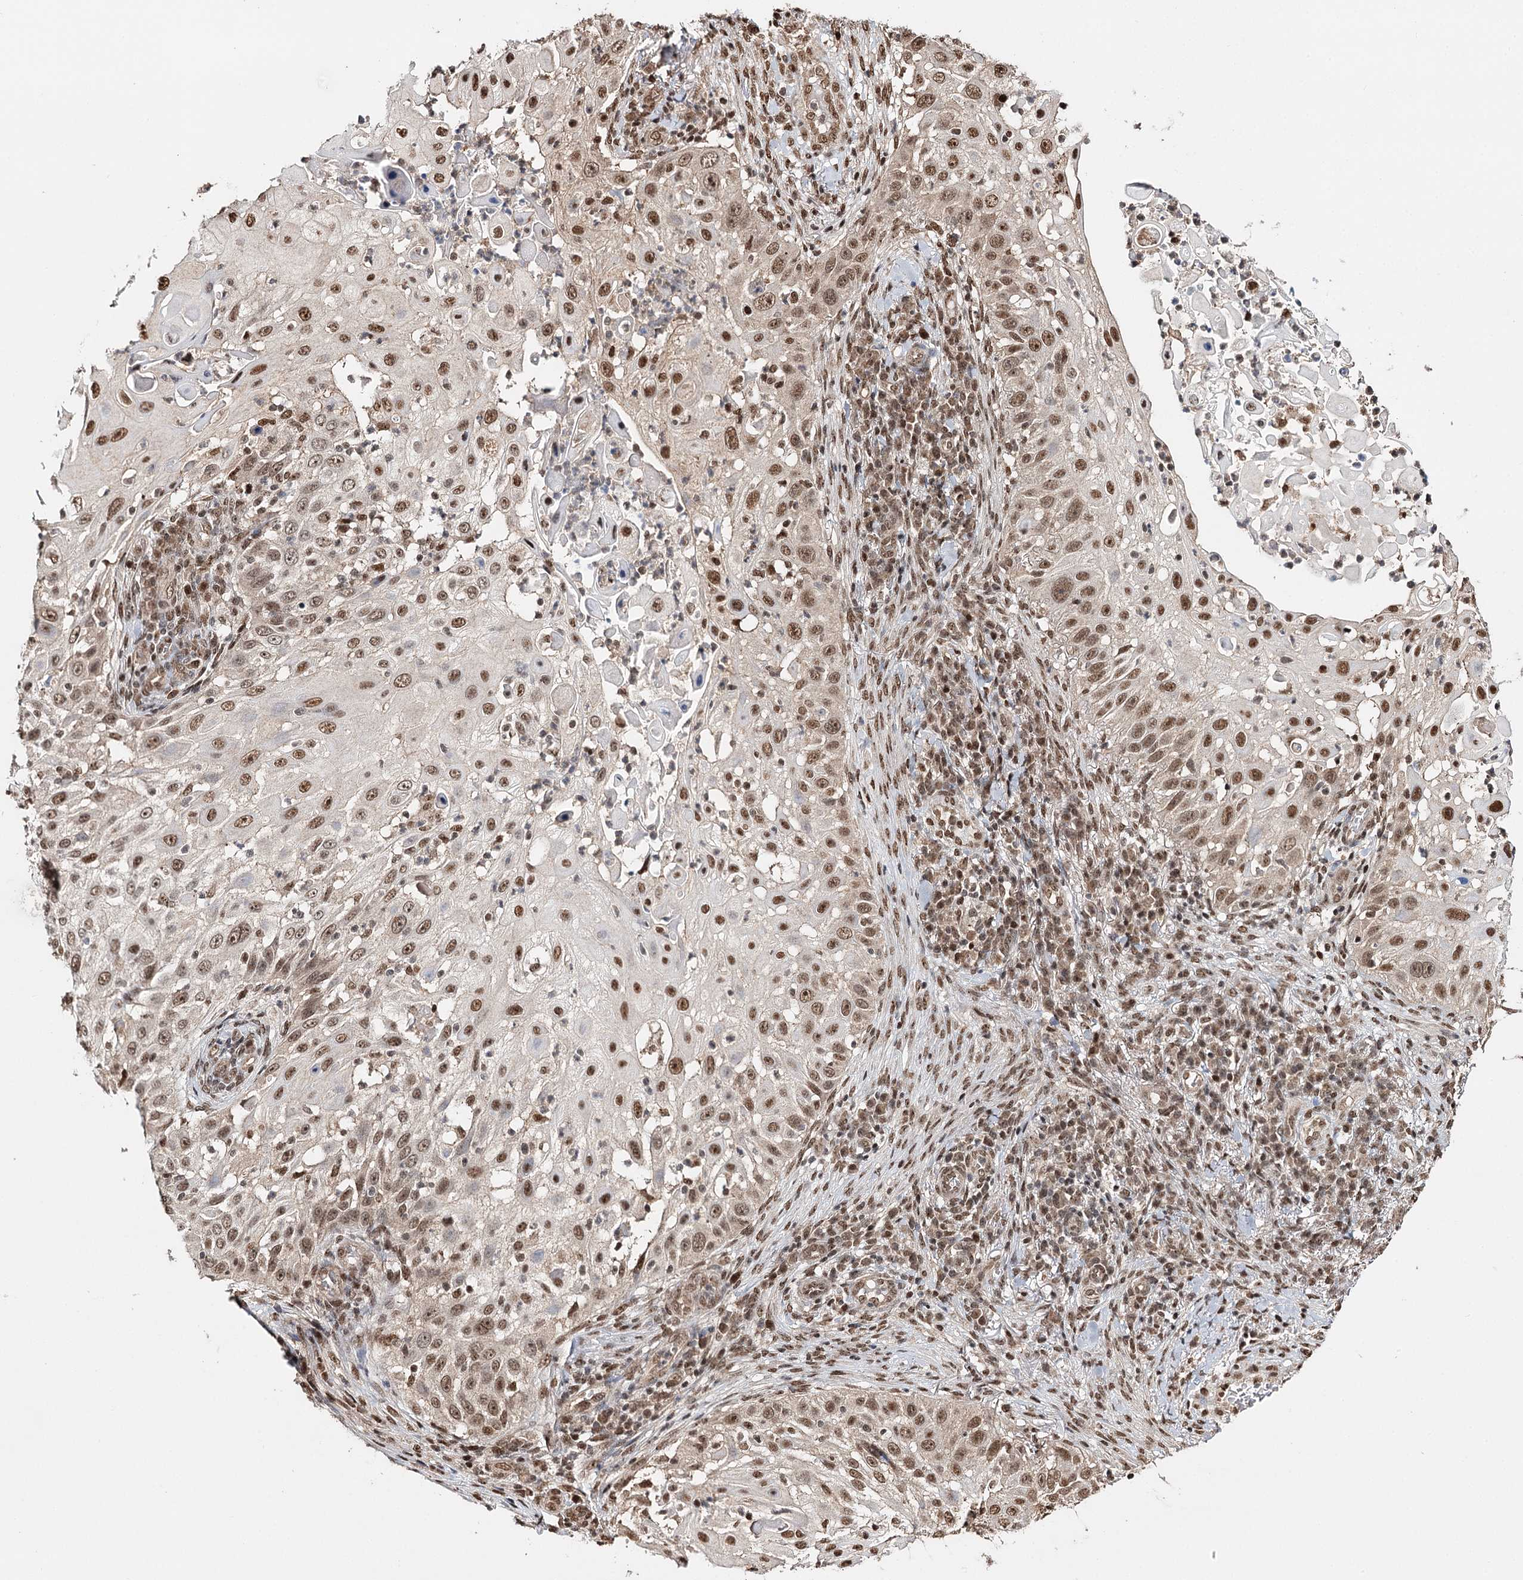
{"staining": {"intensity": "moderate", "quantity": ">75%", "location": "nuclear"}, "tissue": "skin cancer", "cell_type": "Tumor cells", "image_type": "cancer", "snomed": [{"axis": "morphology", "description": "Squamous cell carcinoma, NOS"}, {"axis": "topography", "description": "Skin"}], "caption": "A brown stain labels moderate nuclear positivity of a protein in skin cancer tumor cells. The staining is performed using DAB (3,3'-diaminobenzidine) brown chromogen to label protein expression. The nuclei are counter-stained blue using hematoxylin.", "gene": "RPS27A", "patient": {"sex": "female", "age": 44}}